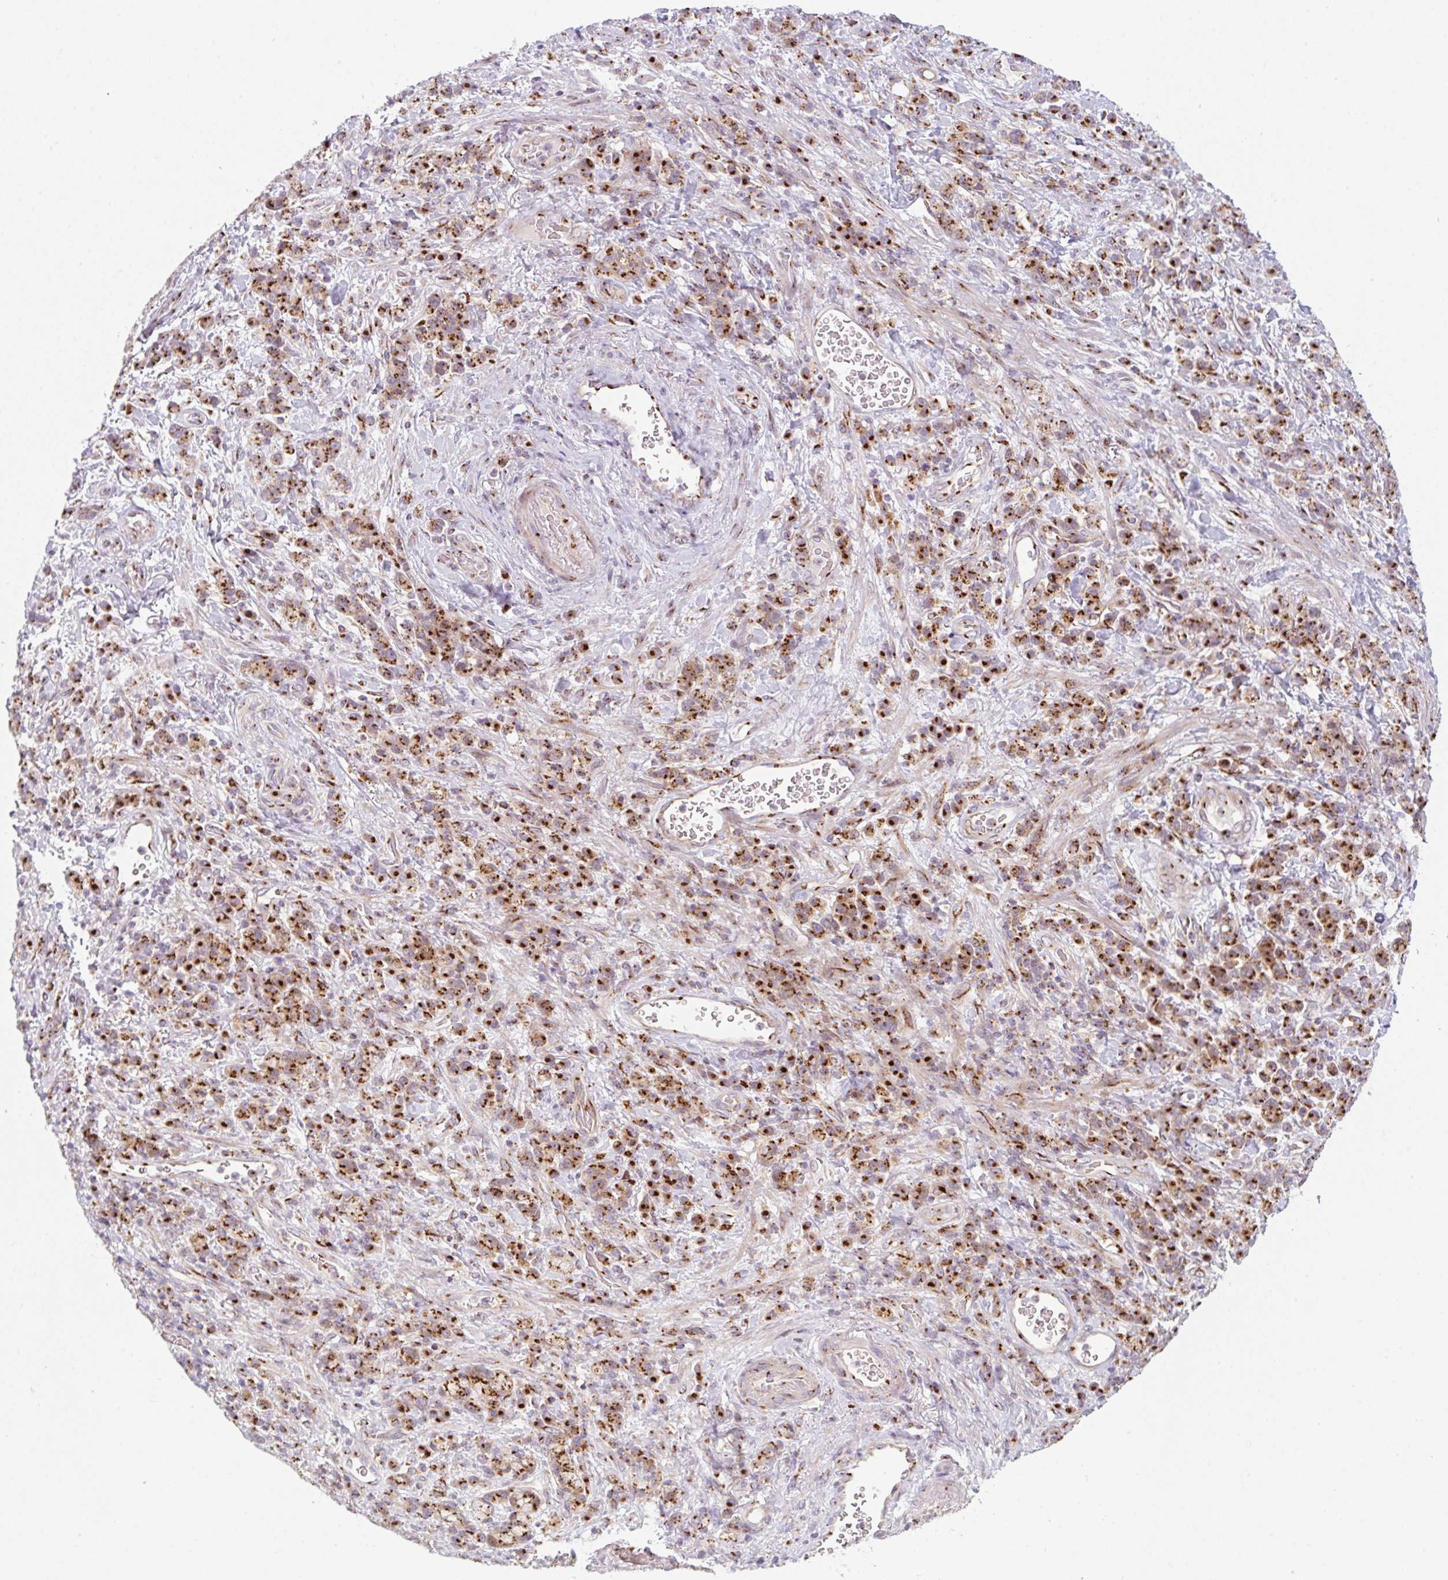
{"staining": {"intensity": "strong", "quantity": ">75%", "location": "cytoplasmic/membranous"}, "tissue": "stomach cancer", "cell_type": "Tumor cells", "image_type": "cancer", "snomed": [{"axis": "morphology", "description": "Adenocarcinoma, NOS"}, {"axis": "topography", "description": "Stomach"}], "caption": "Immunohistochemical staining of human stomach adenocarcinoma shows high levels of strong cytoplasmic/membranous protein positivity in about >75% of tumor cells.", "gene": "GVQW3", "patient": {"sex": "male", "age": 76}}